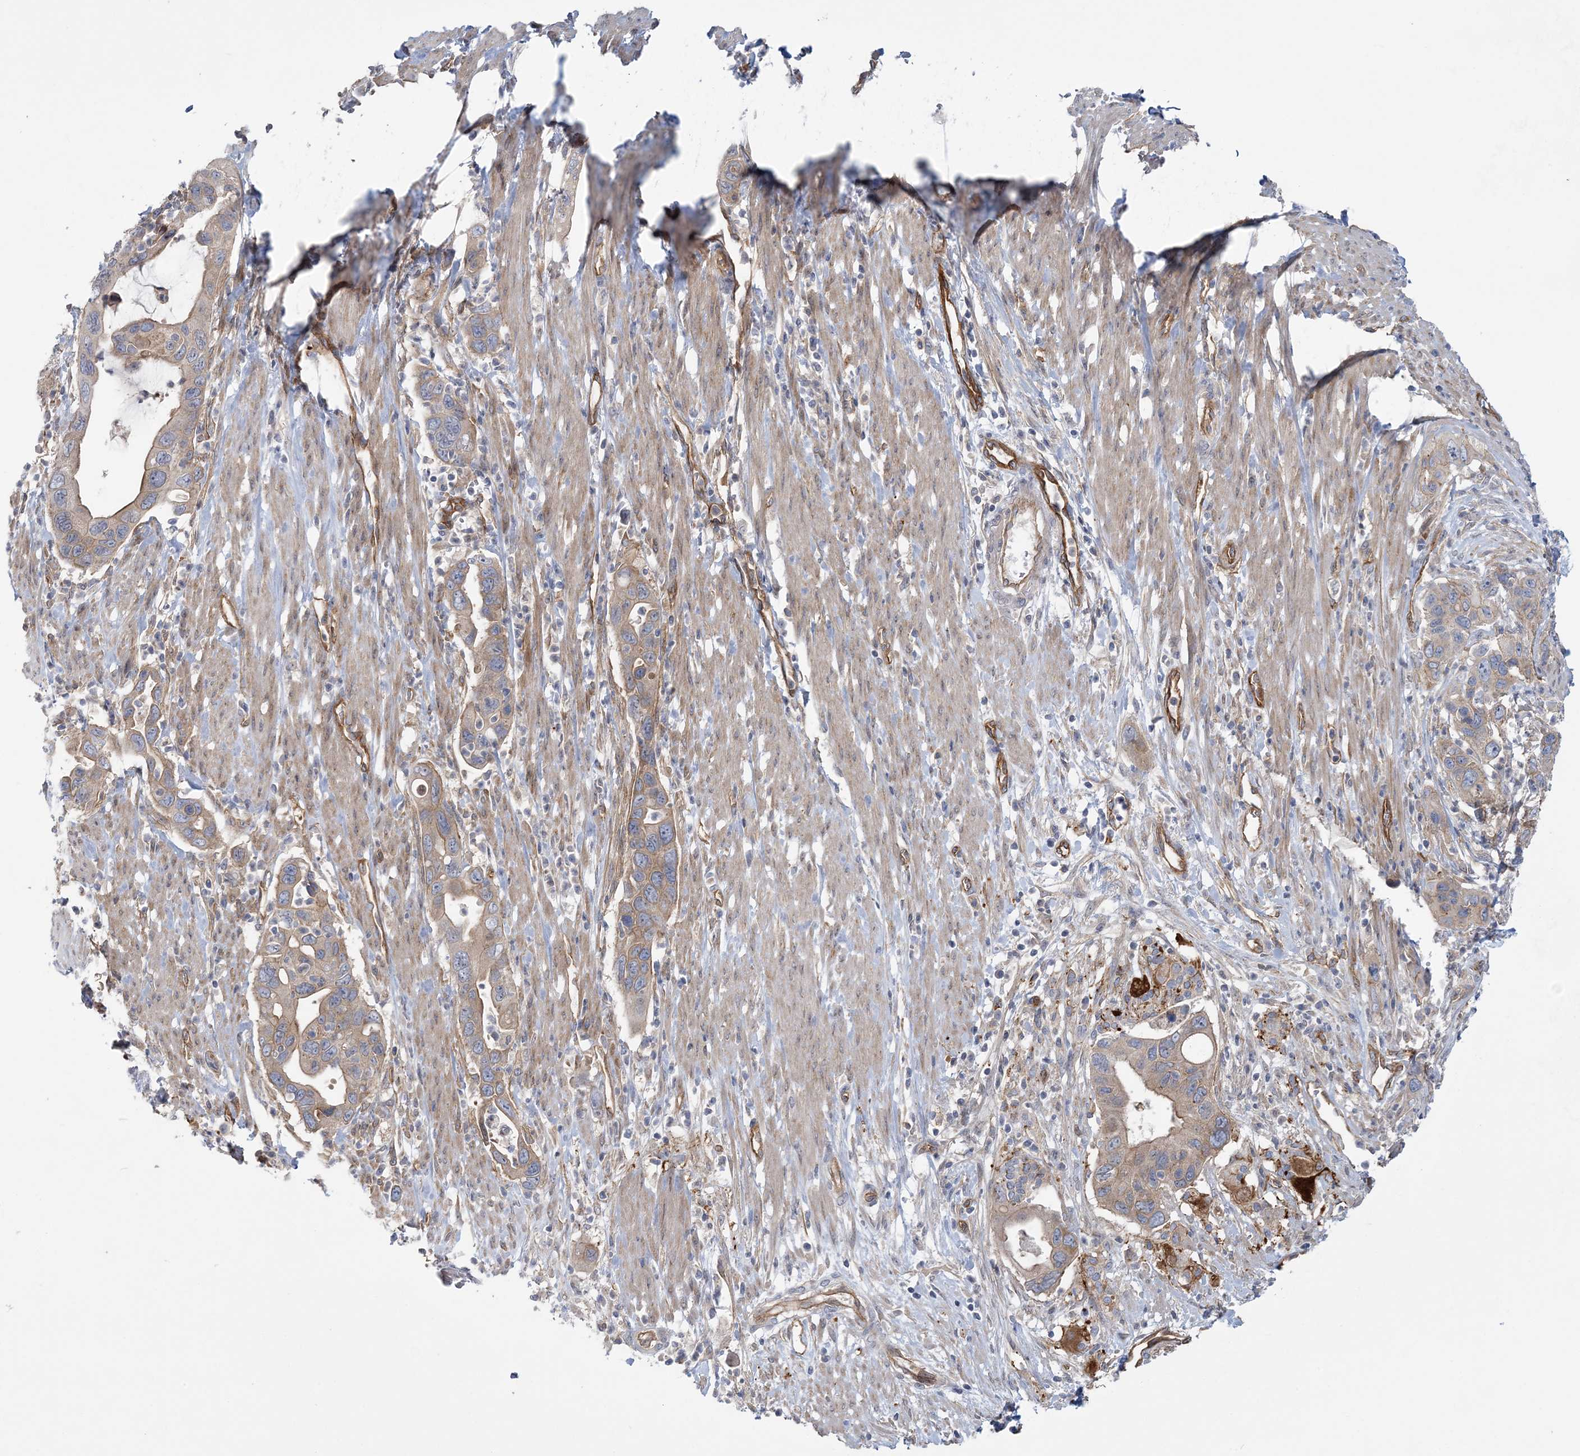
{"staining": {"intensity": "weak", "quantity": ">75%", "location": "cytoplasmic/membranous"}, "tissue": "pancreatic cancer", "cell_type": "Tumor cells", "image_type": "cancer", "snomed": [{"axis": "morphology", "description": "Adenocarcinoma, NOS"}, {"axis": "topography", "description": "Pancreas"}], "caption": "A brown stain shows weak cytoplasmic/membranous positivity of a protein in human pancreatic cancer (adenocarcinoma) tumor cells.", "gene": "RAI14", "patient": {"sex": "female", "age": 71}}